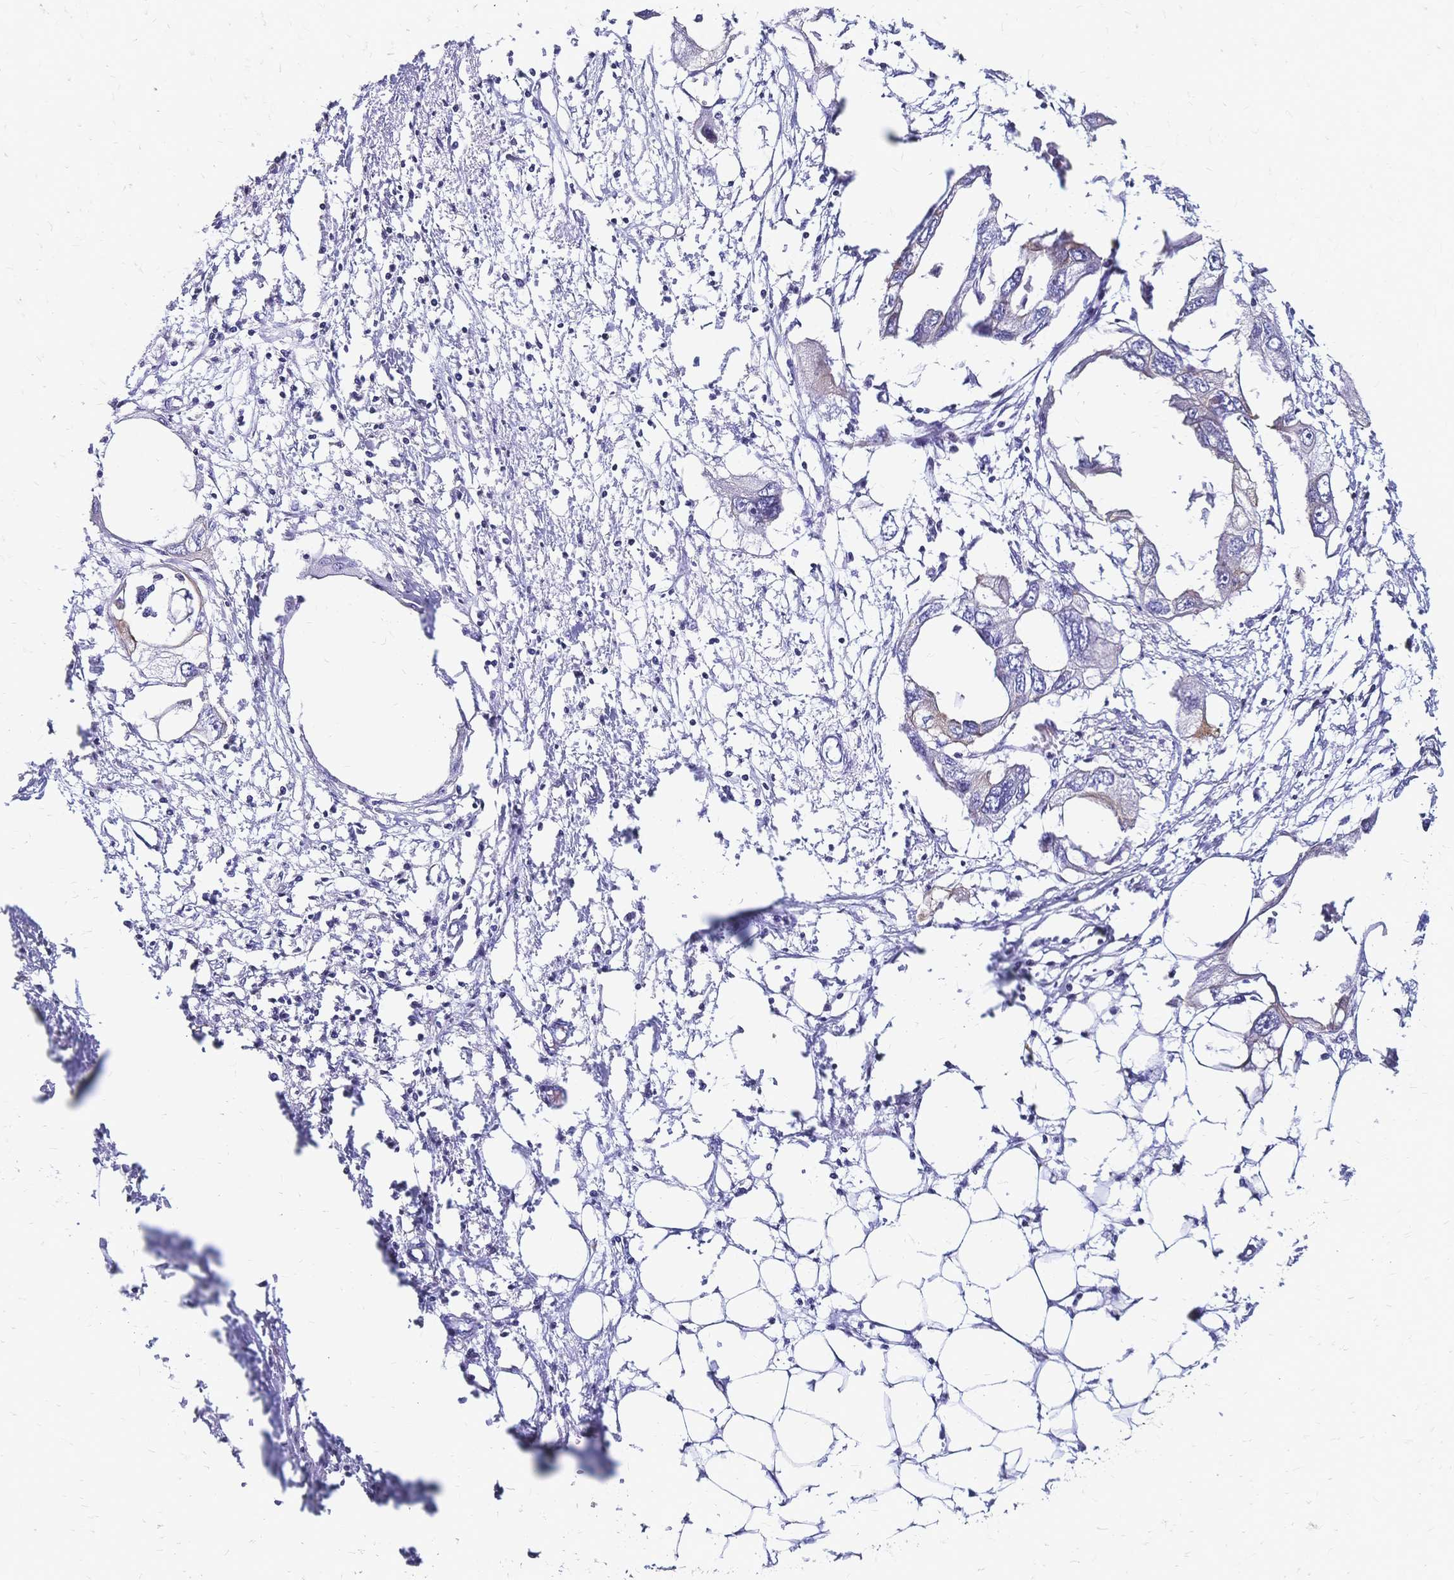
{"staining": {"intensity": "negative", "quantity": "none", "location": "none"}, "tissue": "endometrial cancer", "cell_type": "Tumor cells", "image_type": "cancer", "snomed": [{"axis": "morphology", "description": "Adenocarcinoma, NOS"}, {"axis": "morphology", "description": "Adenocarcinoma, metastatic, NOS"}, {"axis": "topography", "description": "Adipose tissue"}, {"axis": "topography", "description": "Endometrium"}], "caption": "There is no significant expression in tumor cells of endometrial cancer. Brightfield microscopy of immunohistochemistry (IHC) stained with DAB (brown) and hematoxylin (blue), captured at high magnification.", "gene": "DTNB", "patient": {"sex": "female", "age": 67}}